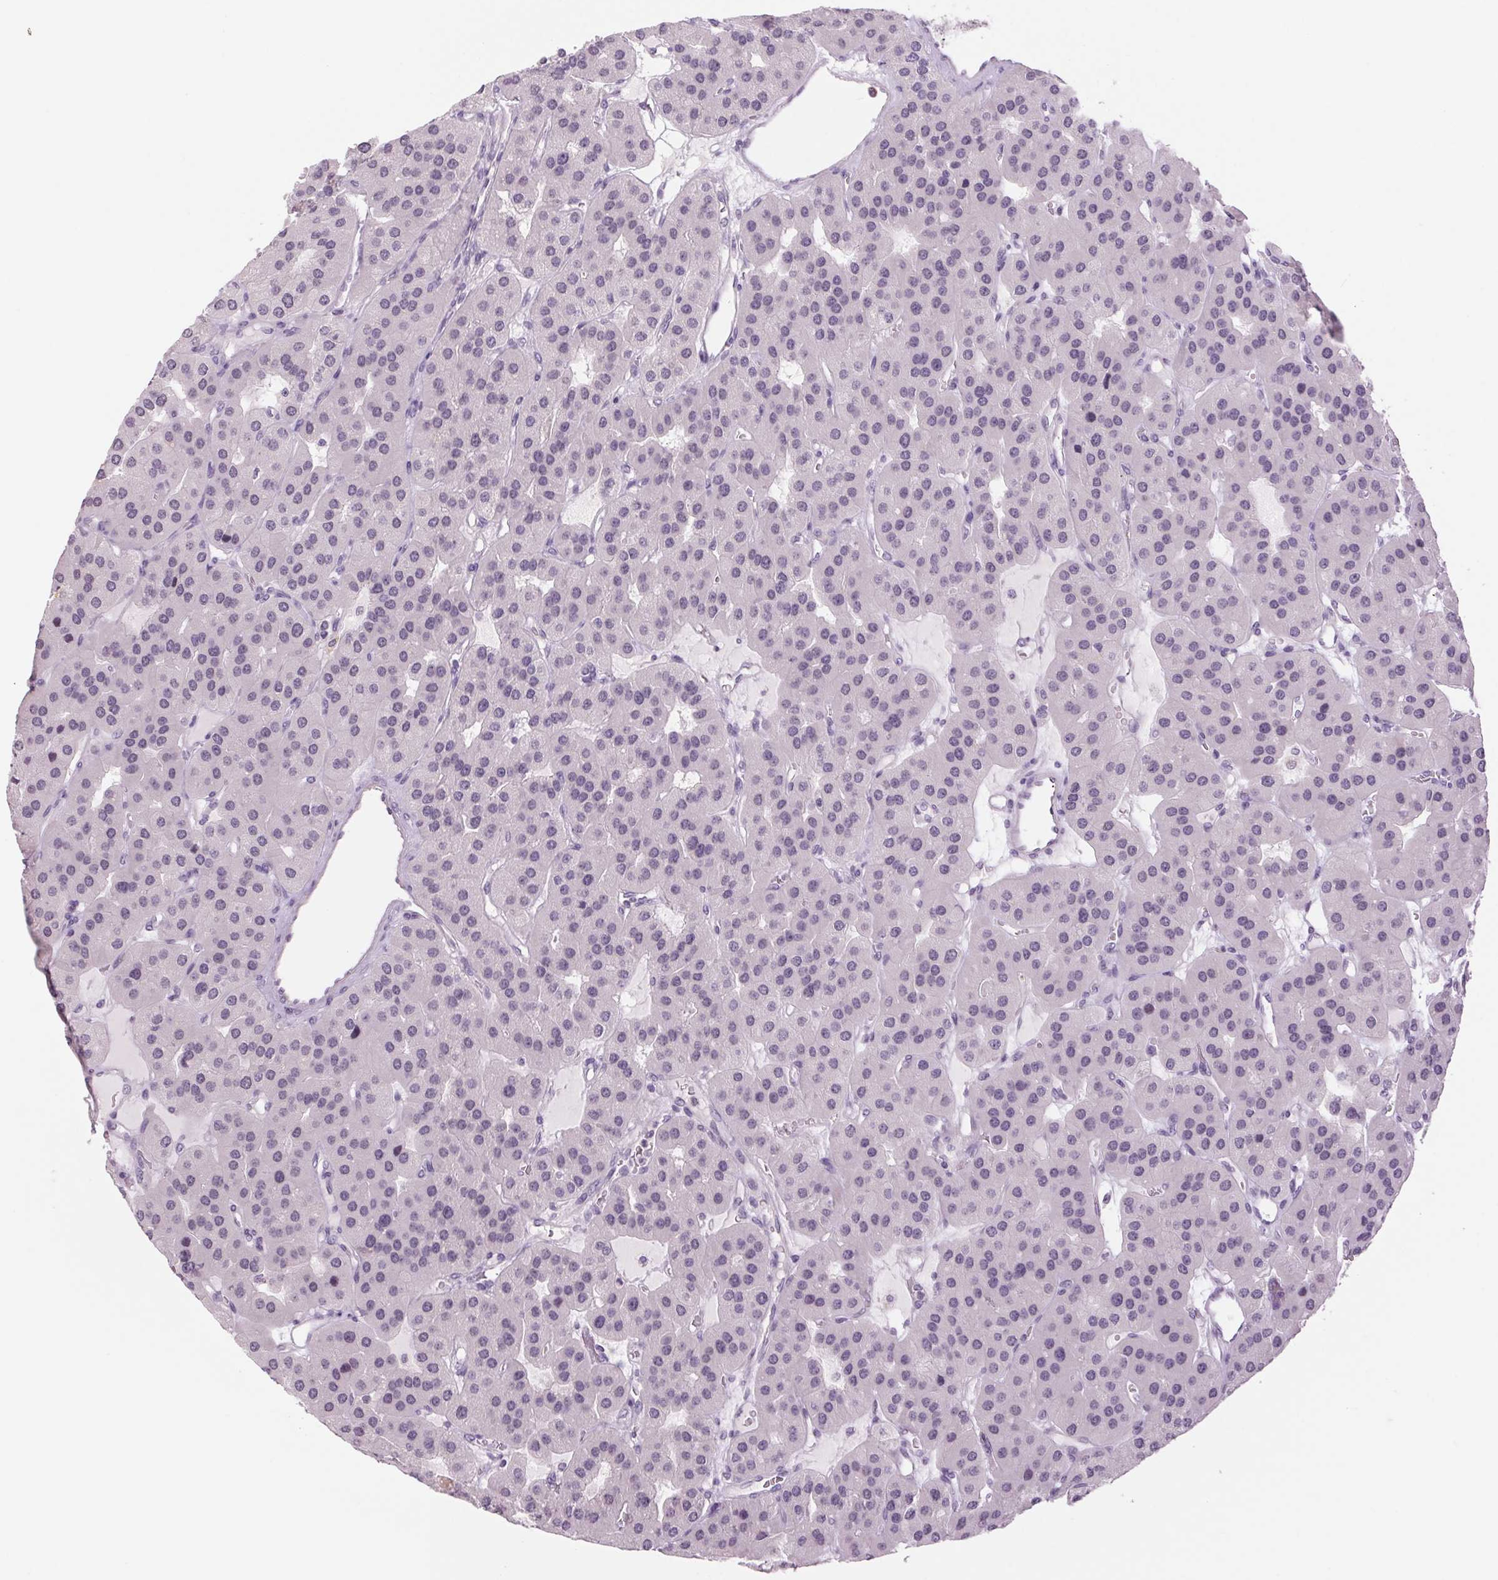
{"staining": {"intensity": "negative", "quantity": "none", "location": "none"}, "tissue": "parathyroid gland", "cell_type": "Glandular cells", "image_type": "normal", "snomed": [{"axis": "morphology", "description": "Normal tissue, NOS"}, {"axis": "morphology", "description": "Adenoma, NOS"}, {"axis": "topography", "description": "Parathyroid gland"}], "caption": "DAB (3,3'-diaminobenzidine) immunohistochemical staining of benign parathyroid gland exhibits no significant positivity in glandular cells. (DAB IHC with hematoxylin counter stain).", "gene": "MPO", "patient": {"sex": "female", "age": 86}}